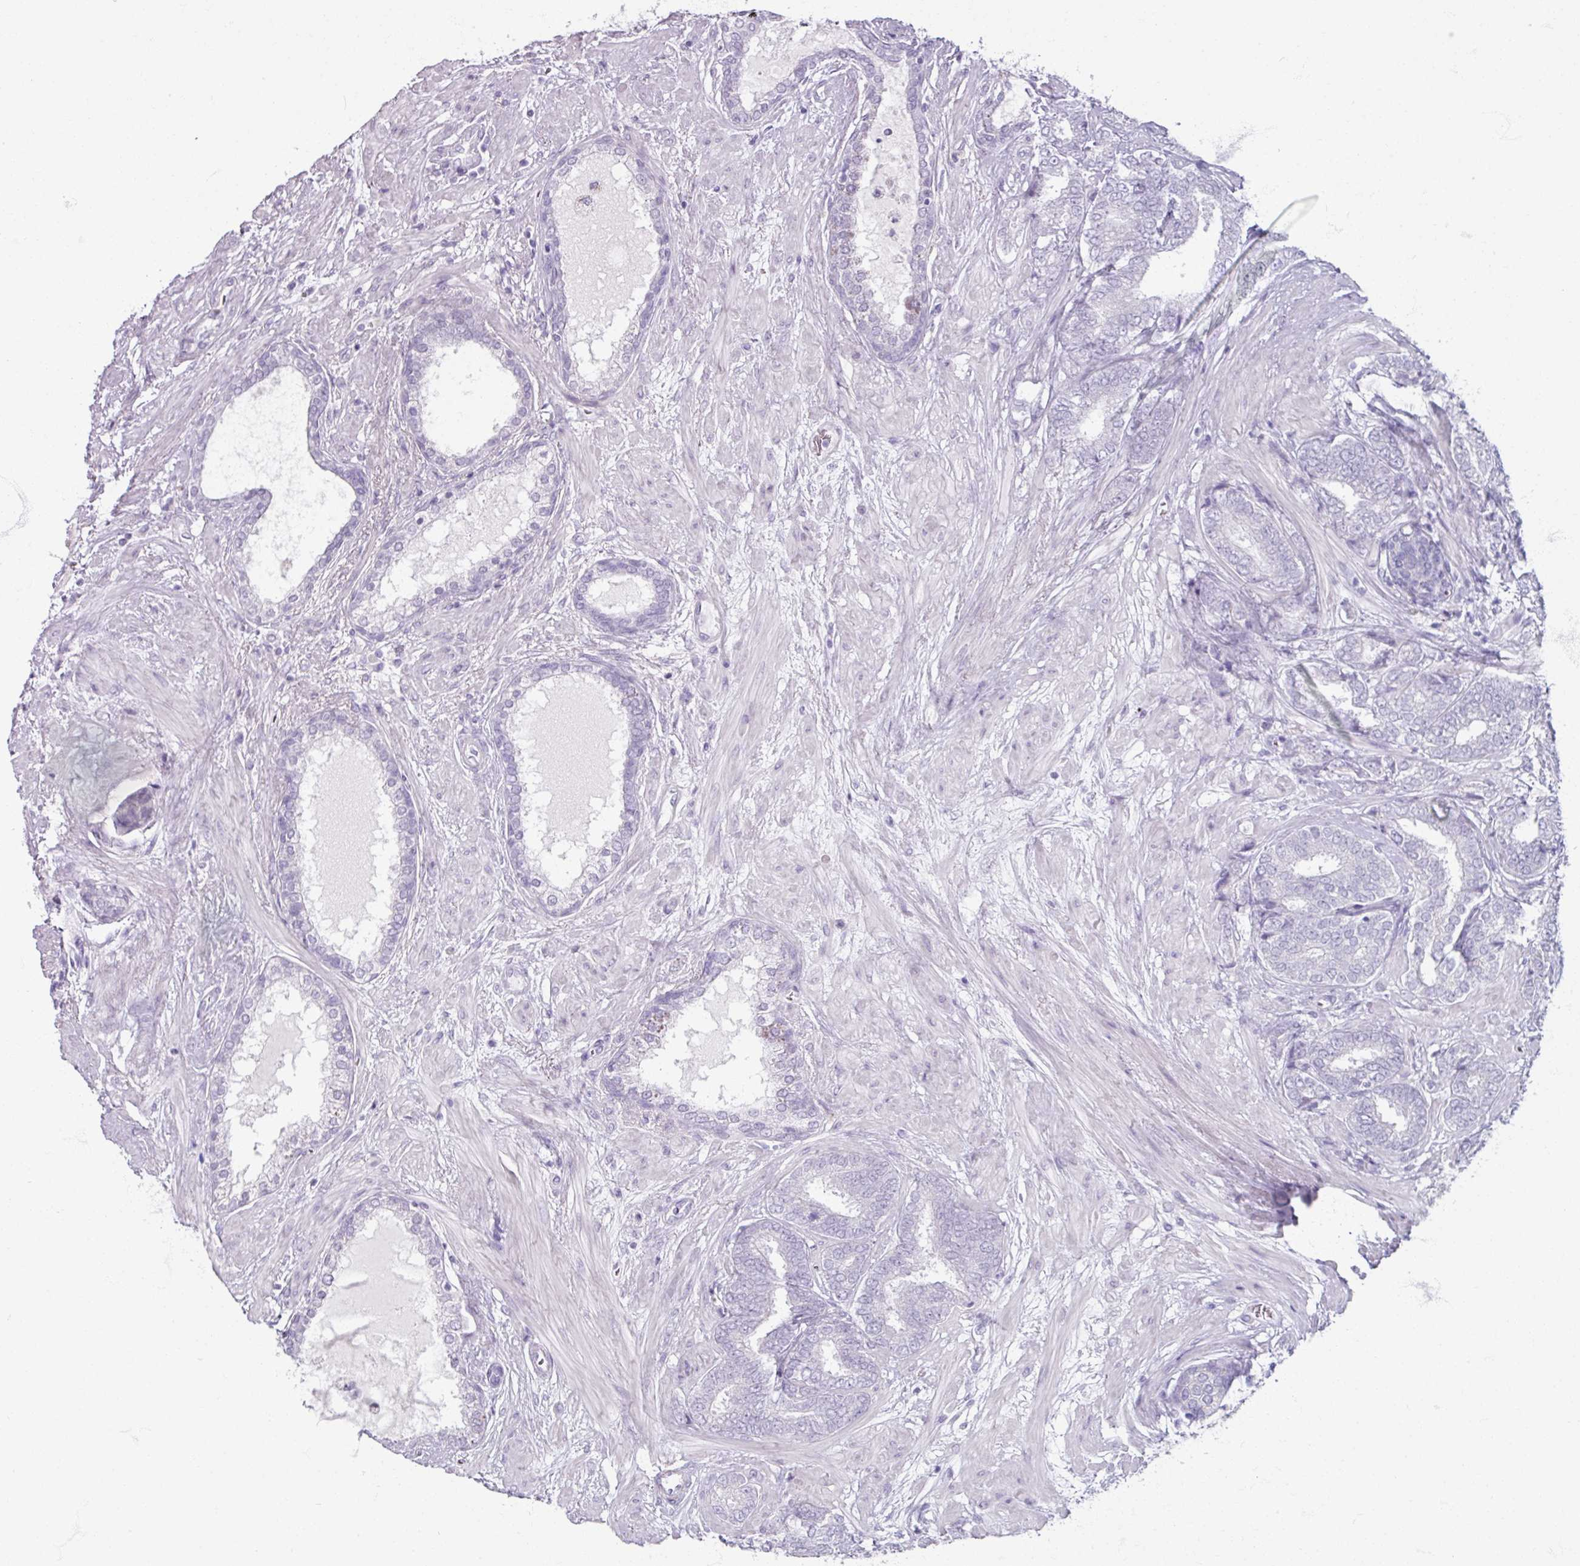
{"staining": {"intensity": "negative", "quantity": "none", "location": "none"}, "tissue": "prostate cancer", "cell_type": "Tumor cells", "image_type": "cancer", "snomed": [{"axis": "morphology", "description": "Adenocarcinoma, High grade"}, {"axis": "topography", "description": "Prostate"}], "caption": "This photomicrograph is of high-grade adenocarcinoma (prostate) stained with immunohistochemistry (IHC) to label a protein in brown with the nuclei are counter-stained blue. There is no expression in tumor cells.", "gene": "ARG1", "patient": {"sex": "male", "age": 72}}